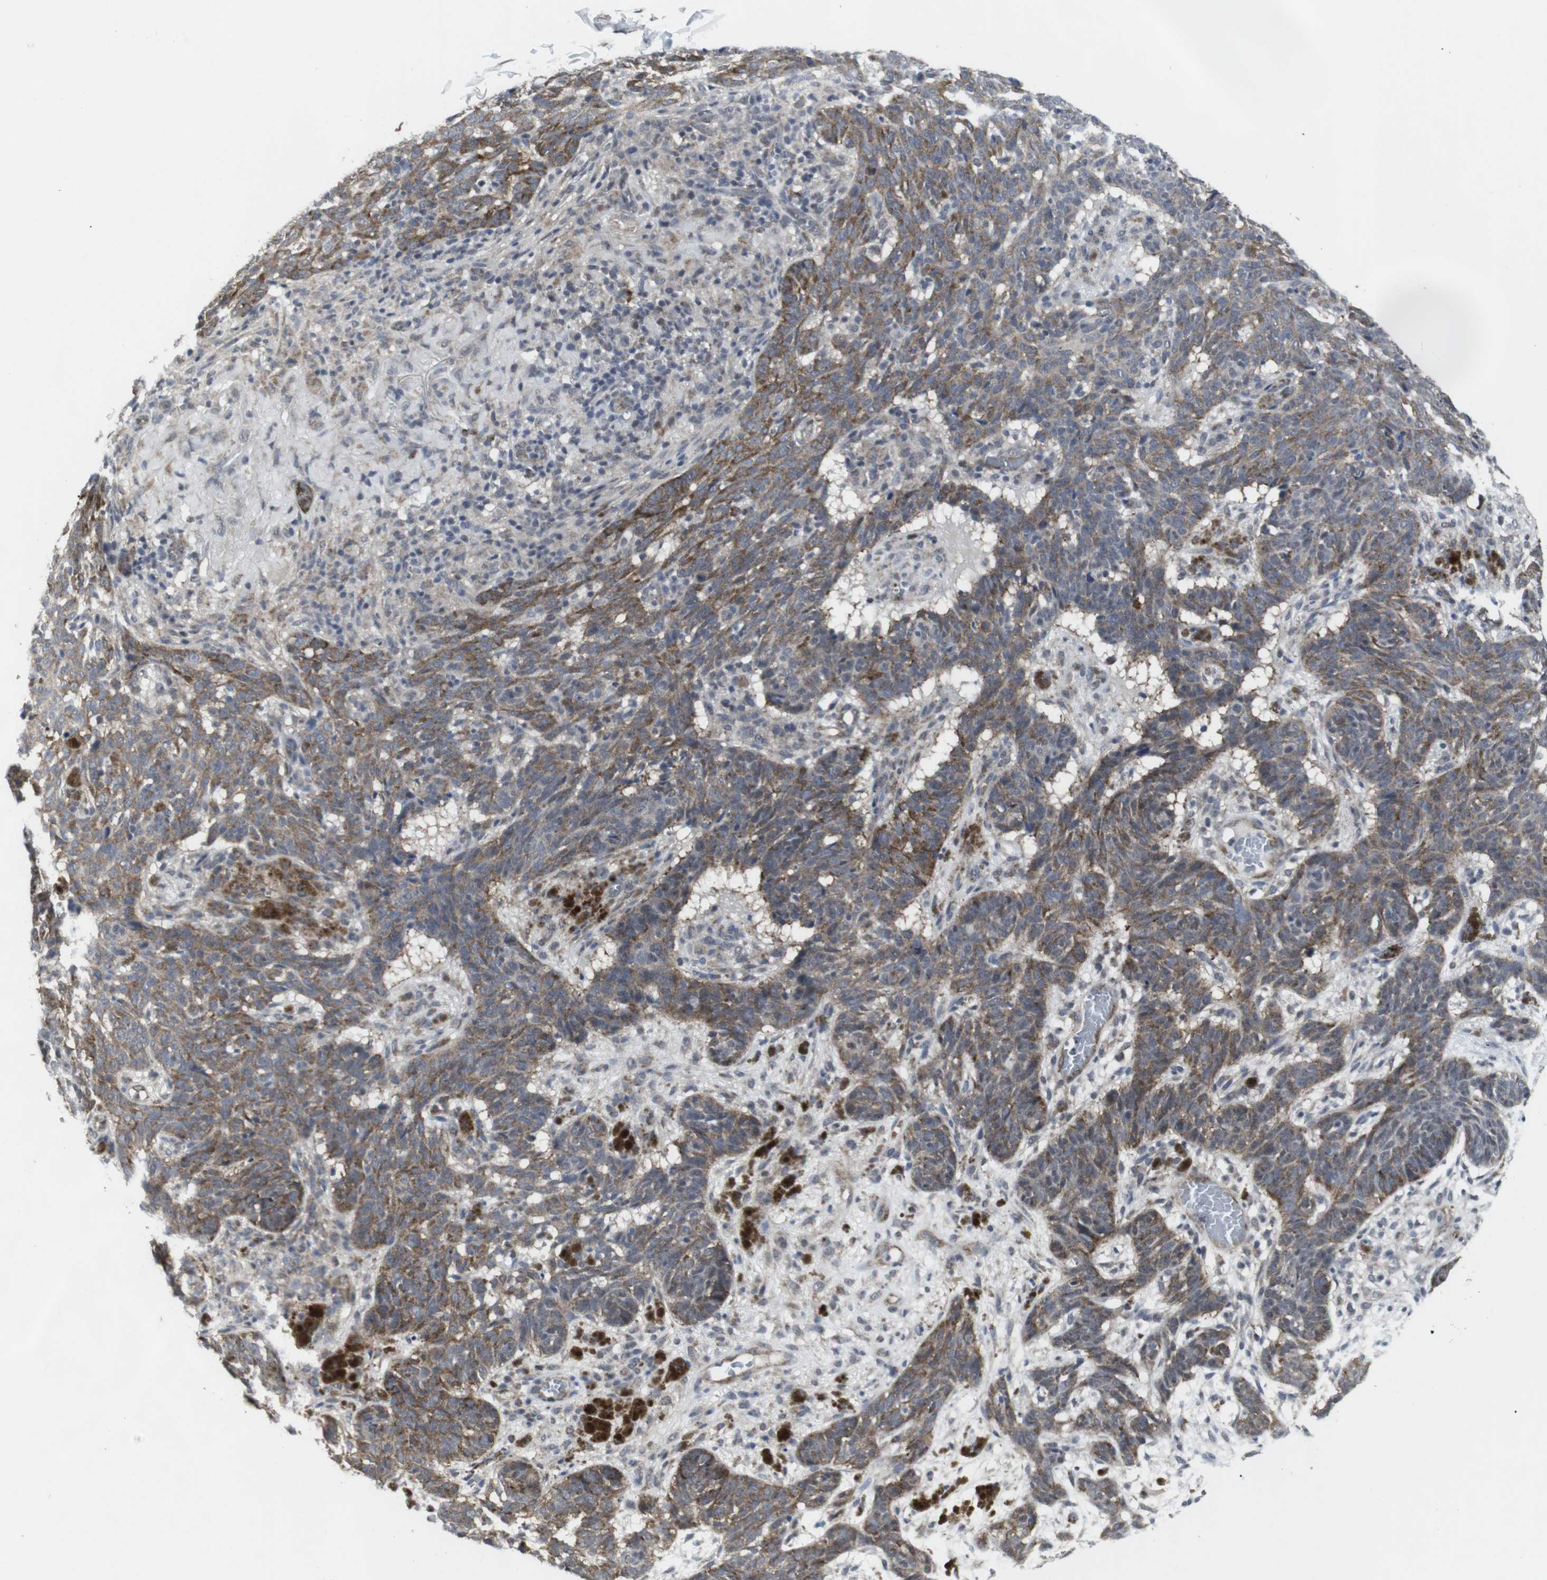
{"staining": {"intensity": "moderate", "quantity": ">75%", "location": "cytoplasmic/membranous"}, "tissue": "skin cancer", "cell_type": "Tumor cells", "image_type": "cancer", "snomed": [{"axis": "morphology", "description": "Basal cell carcinoma"}, {"axis": "topography", "description": "Skin"}], "caption": "Immunohistochemical staining of skin cancer (basal cell carcinoma) reveals moderate cytoplasmic/membranous protein expression in approximately >75% of tumor cells. Ihc stains the protein in brown and the nuclei are stained blue.", "gene": "GEMIN2", "patient": {"sex": "male", "age": 85}}